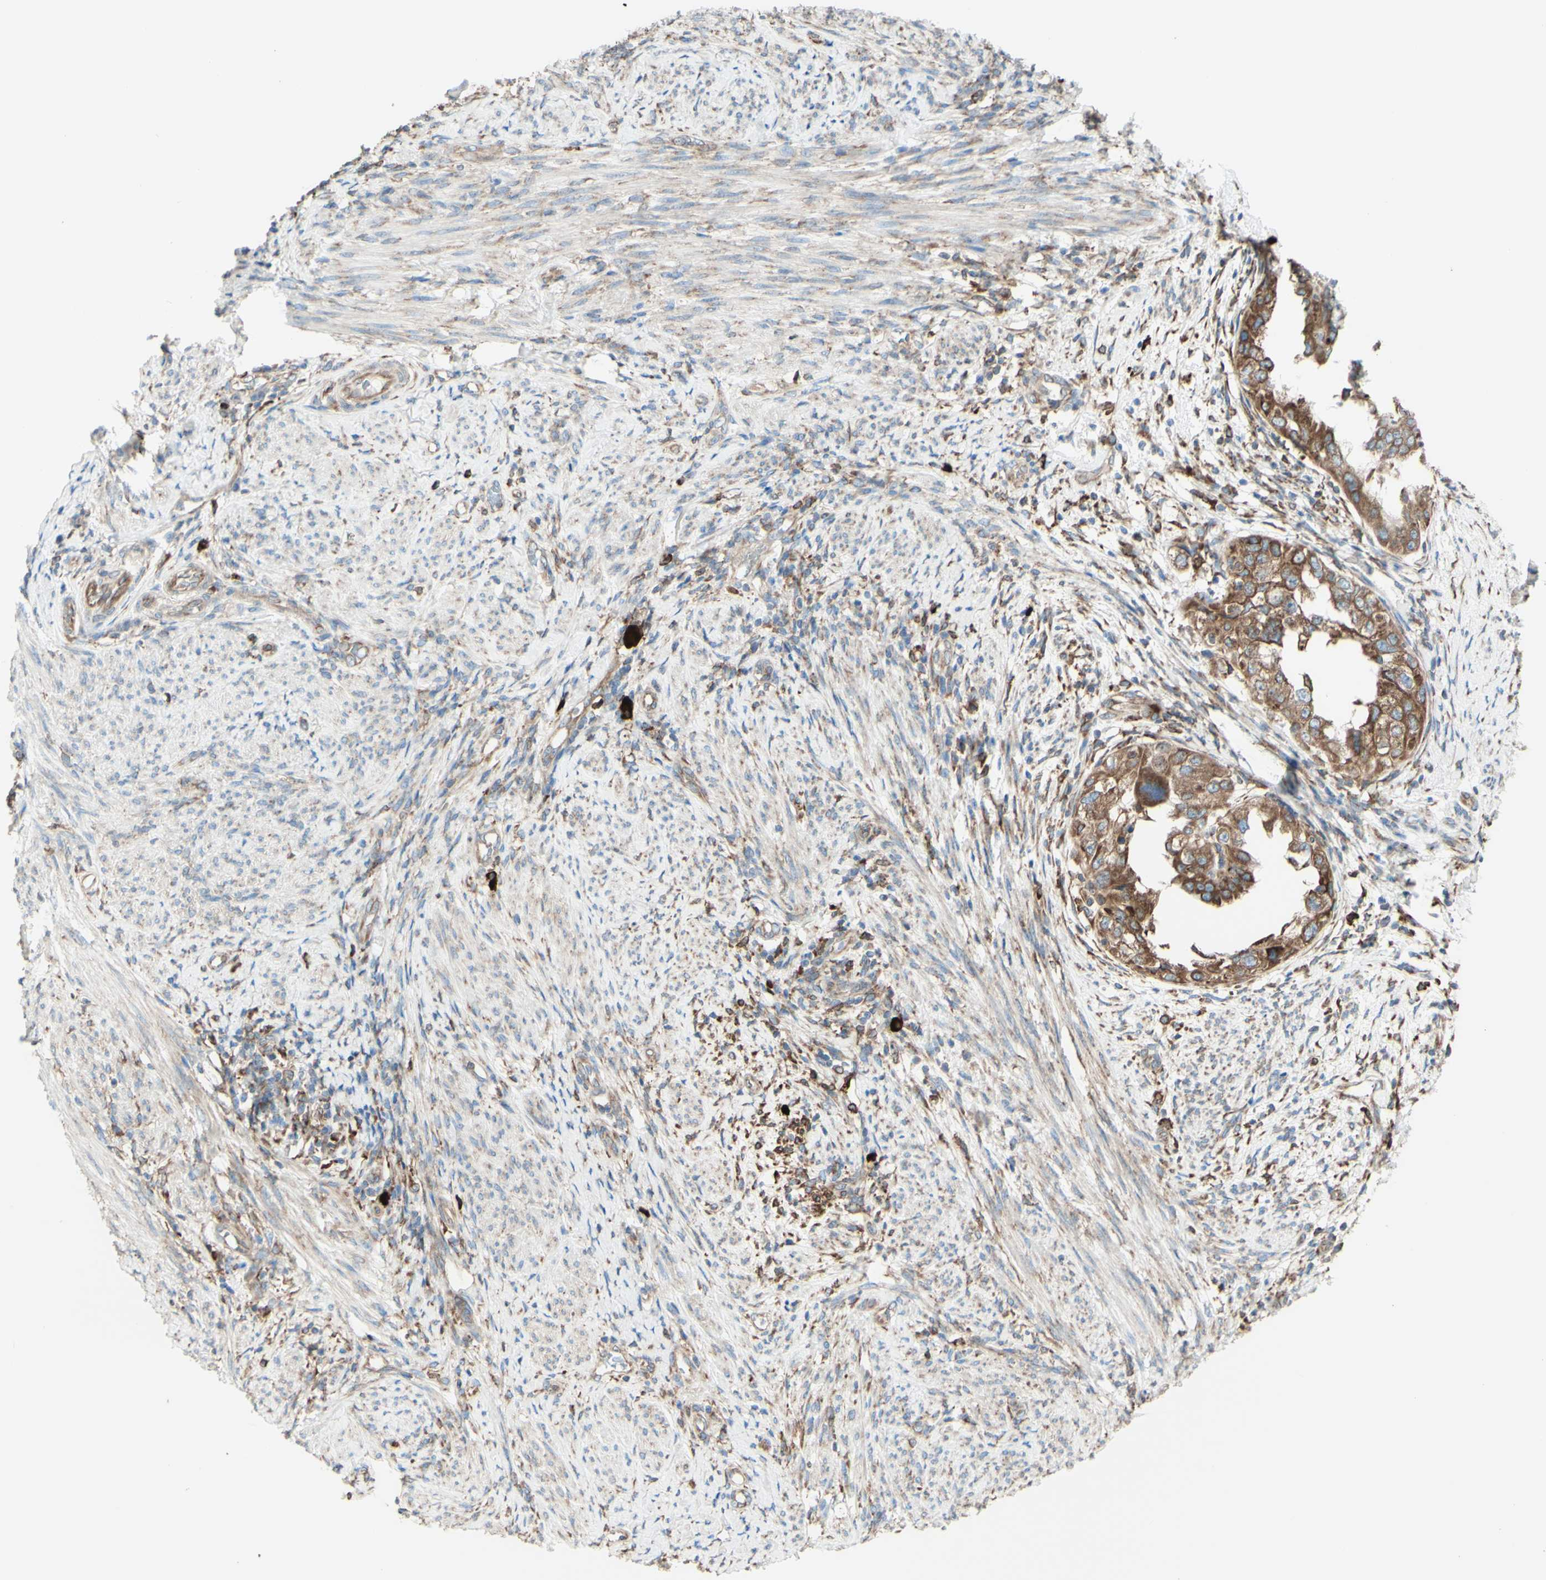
{"staining": {"intensity": "moderate", "quantity": ">75%", "location": "cytoplasmic/membranous"}, "tissue": "endometrial cancer", "cell_type": "Tumor cells", "image_type": "cancer", "snomed": [{"axis": "morphology", "description": "Adenocarcinoma, NOS"}, {"axis": "topography", "description": "Endometrium"}], "caption": "A brown stain labels moderate cytoplasmic/membranous positivity of a protein in endometrial cancer tumor cells. The protein is stained brown, and the nuclei are stained in blue (DAB (3,3'-diaminobenzidine) IHC with brightfield microscopy, high magnification).", "gene": "DNAJB11", "patient": {"sex": "female", "age": 85}}